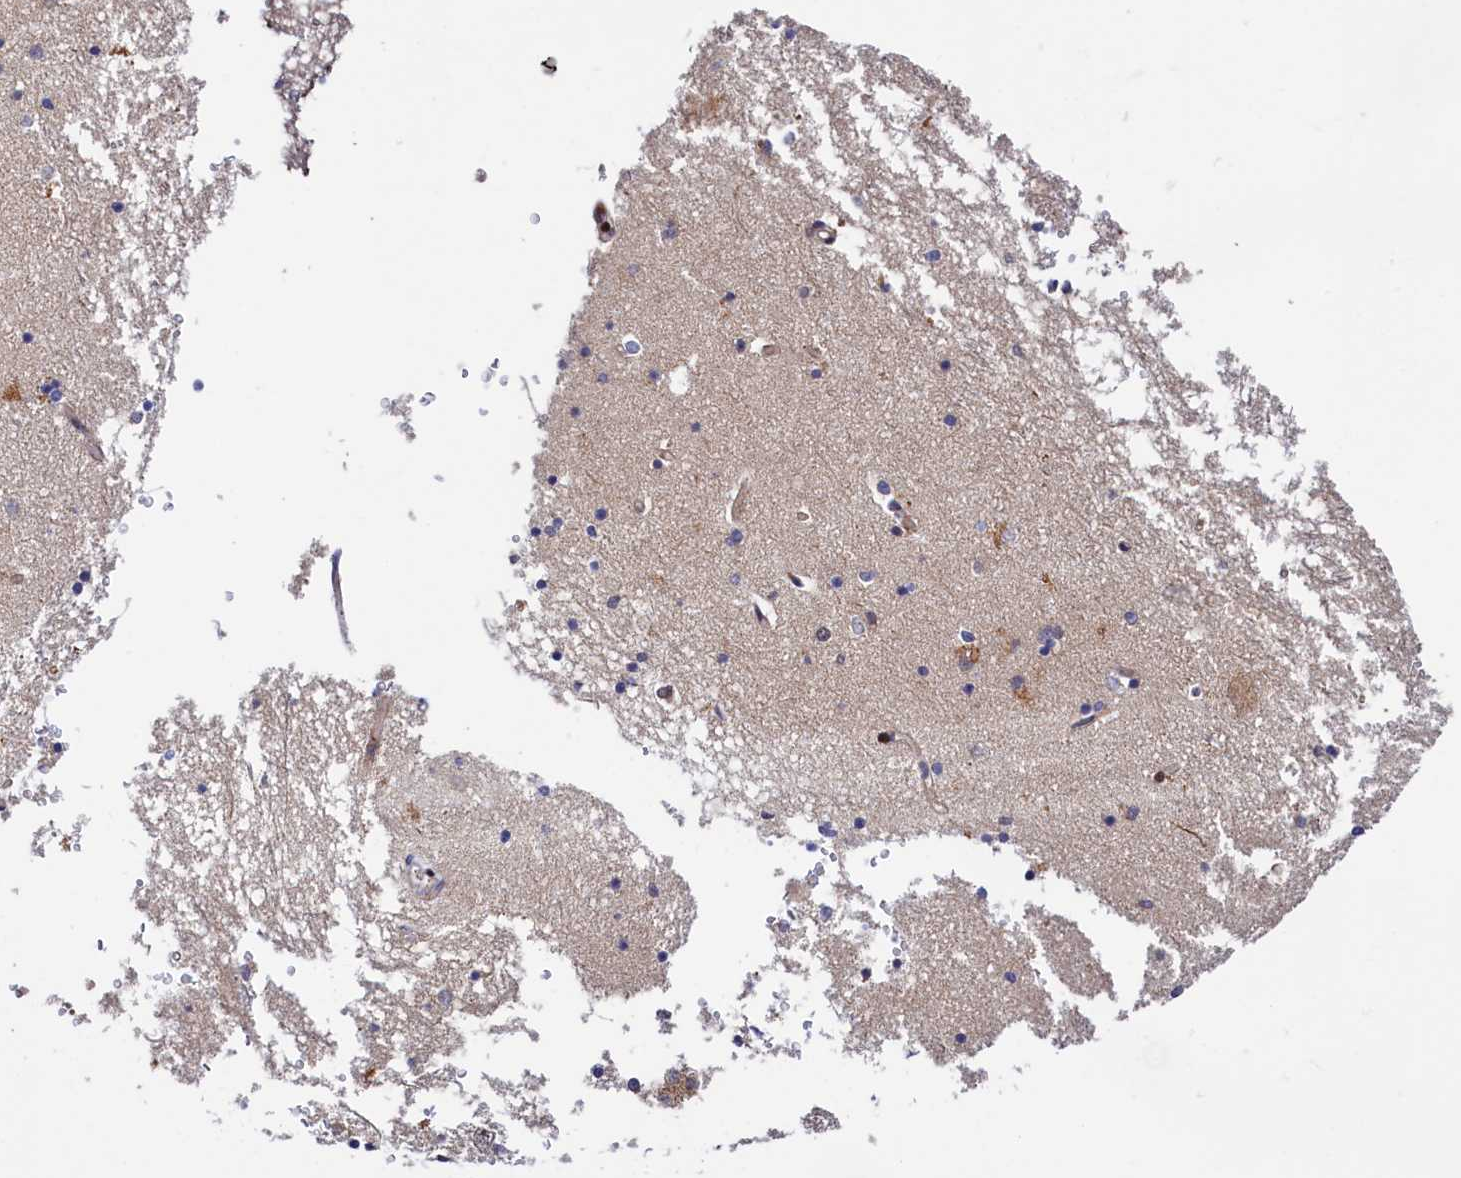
{"staining": {"intensity": "negative", "quantity": "none", "location": "none"}, "tissue": "hippocampus", "cell_type": "Glial cells", "image_type": "normal", "snomed": [{"axis": "morphology", "description": "Normal tissue, NOS"}, {"axis": "topography", "description": "Hippocampus"}], "caption": "Hippocampus was stained to show a protein in brown. There is no significant staining in glial cells. (DAB (3,3'-diaminobenzidine) immunohistochemistry (IHC) visualized using brightfield microscopy, high magnification).", "gene": "PIK3C3", "patient": {"sex": "male", "age": 70}}